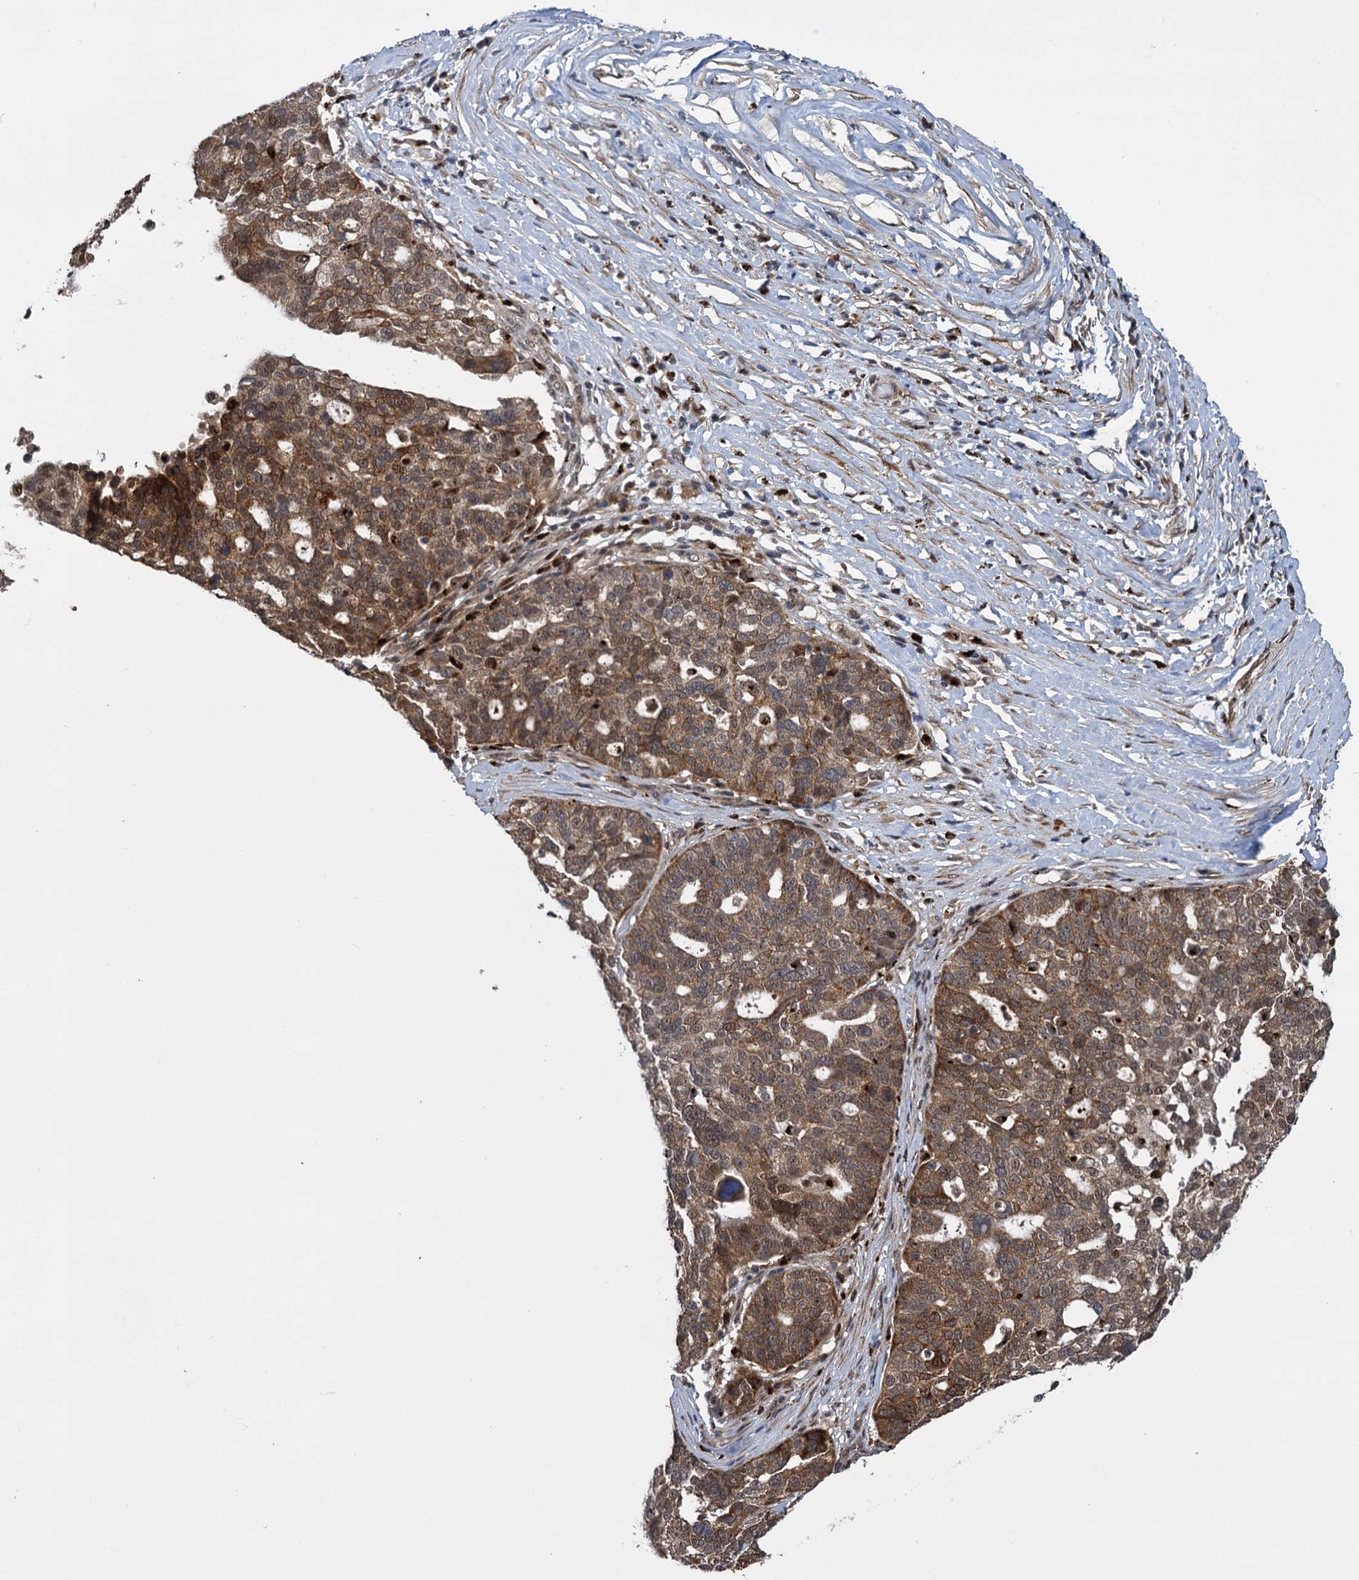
{"staining": {"intensity": "moderate", "quantity": ">75%", "location": "cytoplasmic/membranous,nuclear"}, "tissue": "ovarian cancer", "cell_type": "Tumor cells", "image_type": "cancer", "snomed": [{"axis": "morphology", "description": "Cystadenocarcinoma, serous, NOS"}, {"axis": "topography", "description": "Ovary"}], "caption": "Immunohistochemistry (IHC) of human serous cystadenocarcinoma (ovarian) exhibits medium levels of moderate cytoplasmic/membranous and nuclear expression in about >75% of tumor cells. Nuclei are stained in blue.", "gene": "GAL3ST4", "patient": {"sex": "female", "age": 59}}